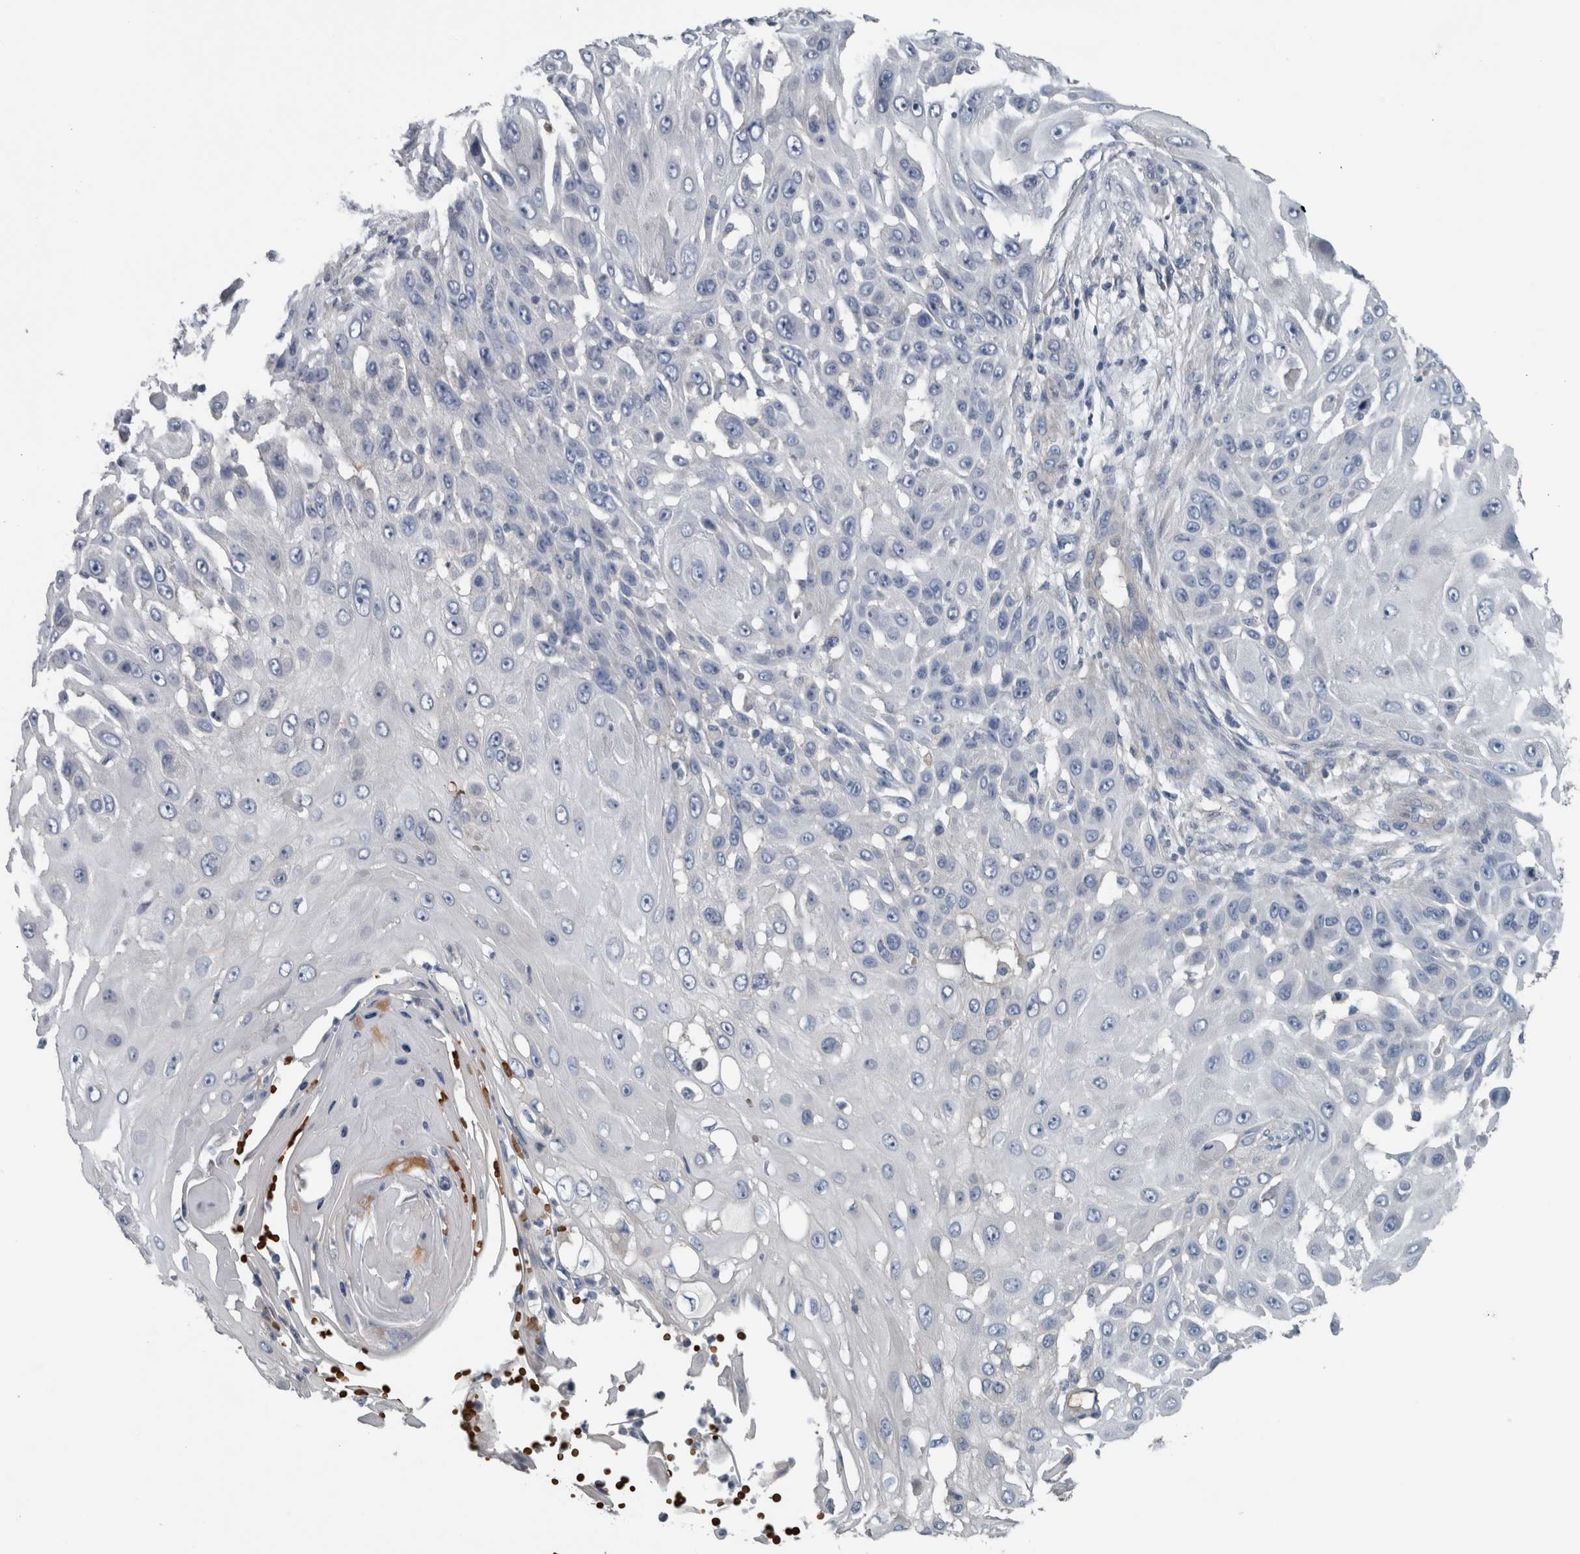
{"staining": {"intensity": "negative", "quantity": "none", "location": "none"}, "tissue": "skin cancer", "cell_type": "Tumor cells", "image_type": "cancer", "snomed": [{"axis": "morphology", "description": "Squamous cell carcinoma, NOS"}, {"axis": "topography", "description": "Skin"}], "caption": "Tumor cells show no significant protein expression in squamous cell carcinoma (skin).", "gene": "SH3GL2", "patient": {"sex": "female", "age": 44}}